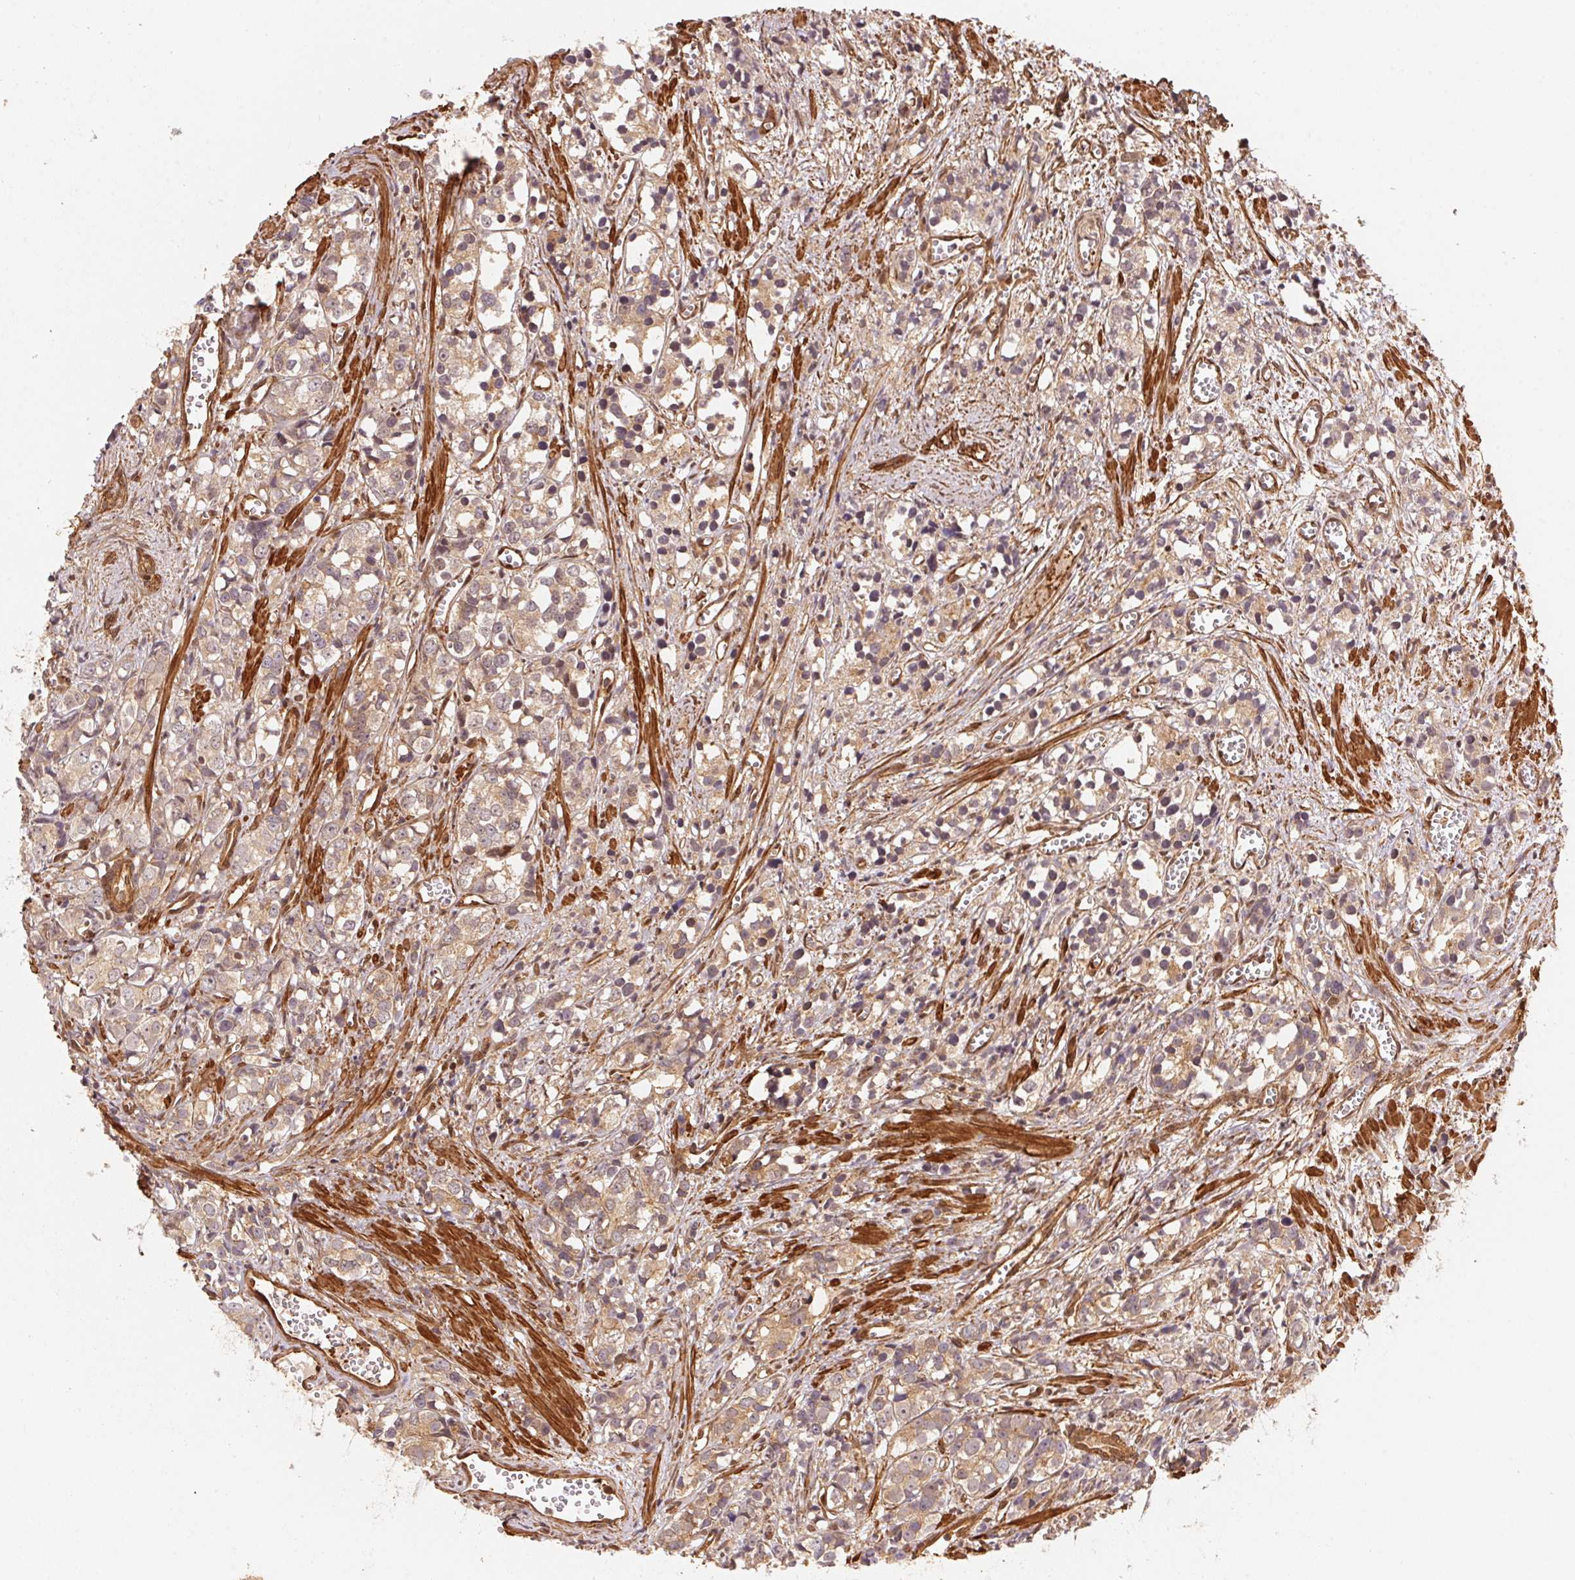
{"staining": {"intensity": "weak", "quantity": ">75%", "location": "cytoplasmic/membranous,nuclear"}, "tissue": "prostate cancer", "cell_type": "Tumor cells", "image_type": "cancer", "snomed": [{"axis": "morphology", "description": "Adenocarcinoma, High grade"}, {"axis": "topography", "description": "Prostate"}], "caption": "Immunohistochemistry of human adenocarcinoma (high-grade) (prostate) demonstrates low levels of weak cytoplasmic/membranous and nuclear positivity in about >75% of tumor cells.", "gene": "TNIP2", "patient": {"sex": "male", "age": 77}}